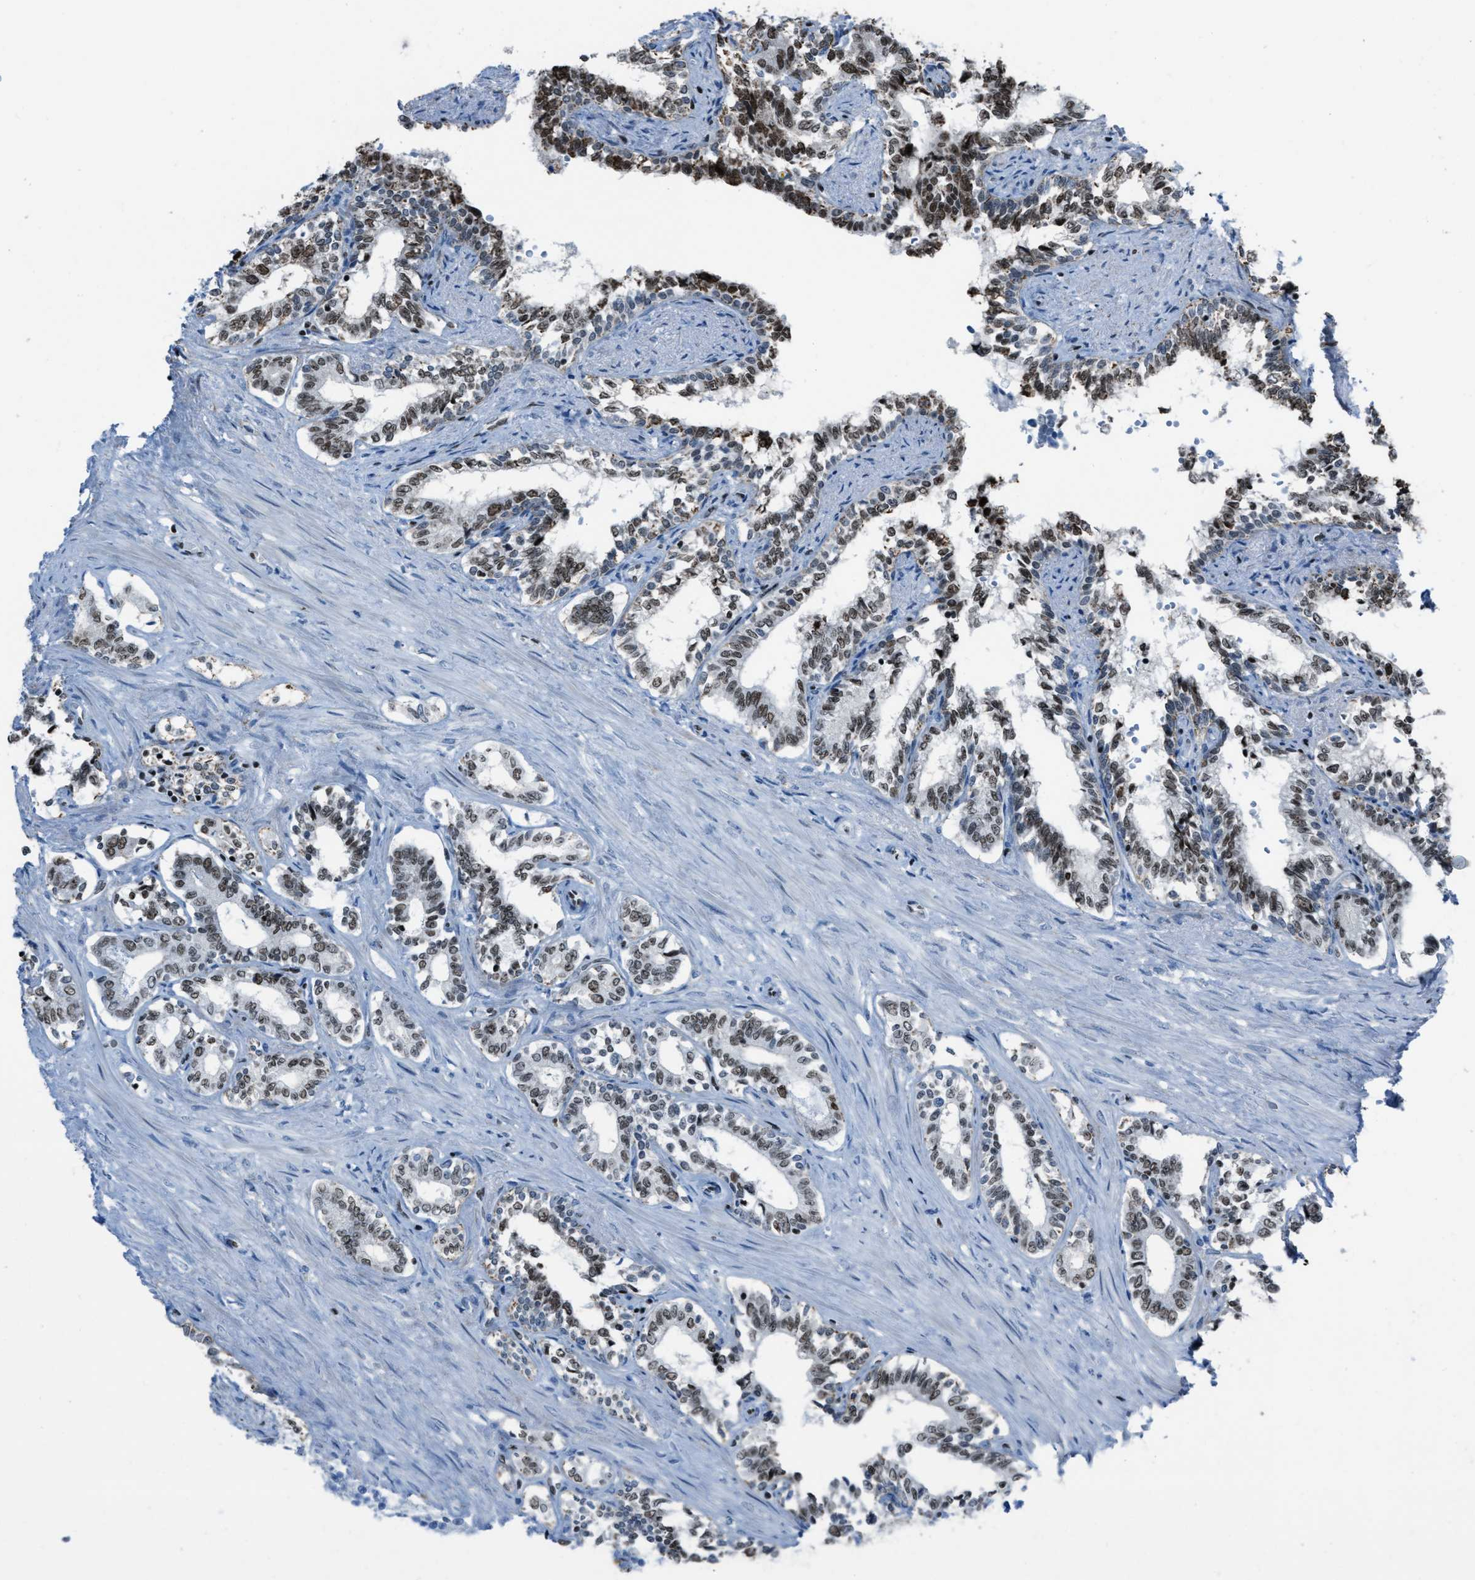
{"staining": {"intensity": "strong", "quantity": ">75%", "location": "nuclear"}, "tissue": "seminal vesicle", "cell_type": "Glandular cells", "image_type": "normal", "snomed": [{"axis": "morphology", "description": "Normal tissue, NOS"}, {"axis": "morphology", "description": "Adenocarcinoma, High grade"}, {"axis": "topography", "description": "Prostate"}, {"axis": "topography", "description": "Seminal veicle"}], "caption": "A high amount of strong nuclear staining is seen in approximately >75% of glandular cells in normal seminal vesicle. The staining was performed using DAB to visualize the protein expression in brown, while the nuclei were stained in blue with hematoxylin (Magnification: 20x).", "gene": "SLFN5", "patient": {"sex": "male", "age": 55}}